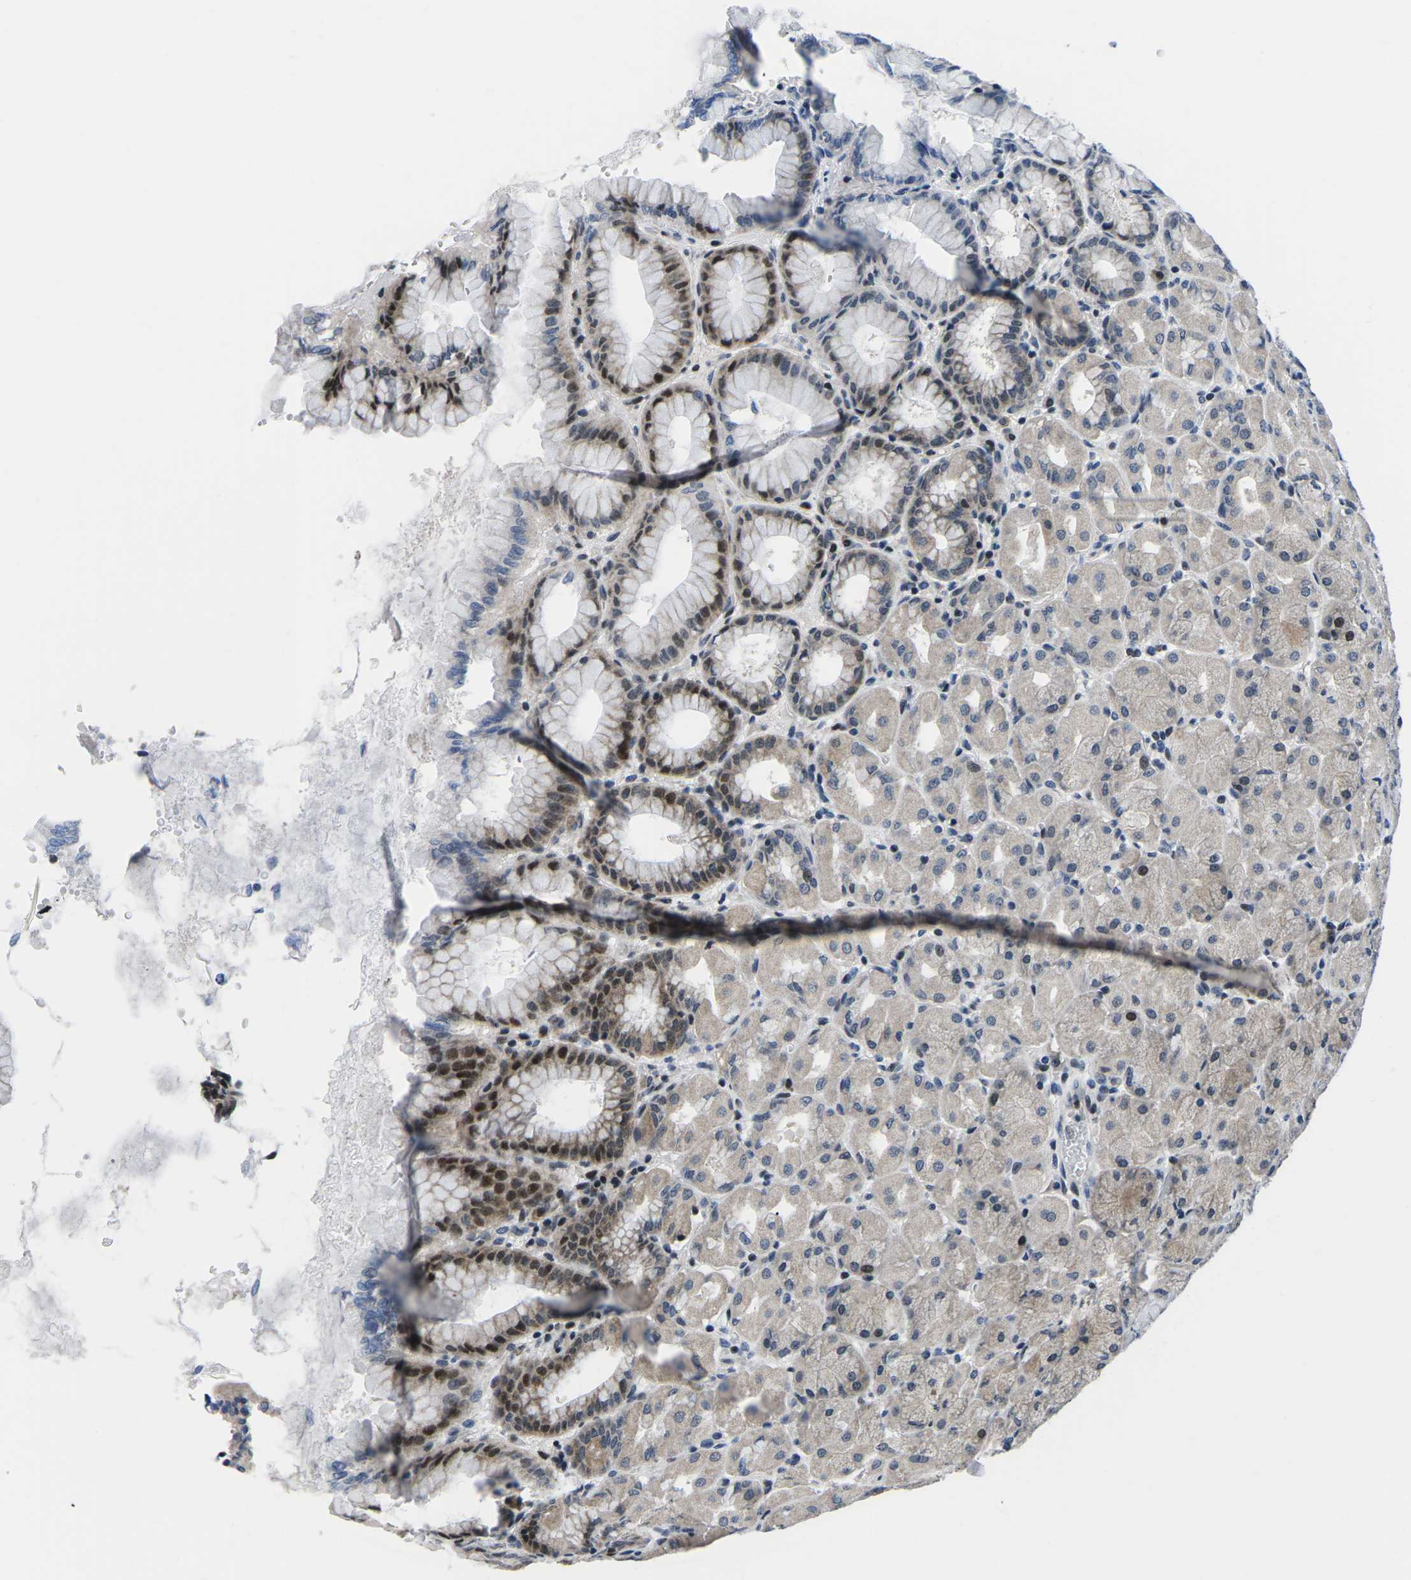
{"staining": {"intensity": "strong", "quantity": "<25%", "location": "nuclear"}, "tissue": "stomach", "cell_type": "Glandular cells", "image_type": "normal", "snomed": [{"axis": "morphology", "description": "Normal tissue, NOS"}, {"axis": "topography", "description": "Stomach, upper"}], "caption": "IHC of unremarkable human stomach reveals medium levels of strong nuclear expression in about <25% of glandular cells.", "gene": "CDC73", "patient": {"sex": "female", "age": 56}}